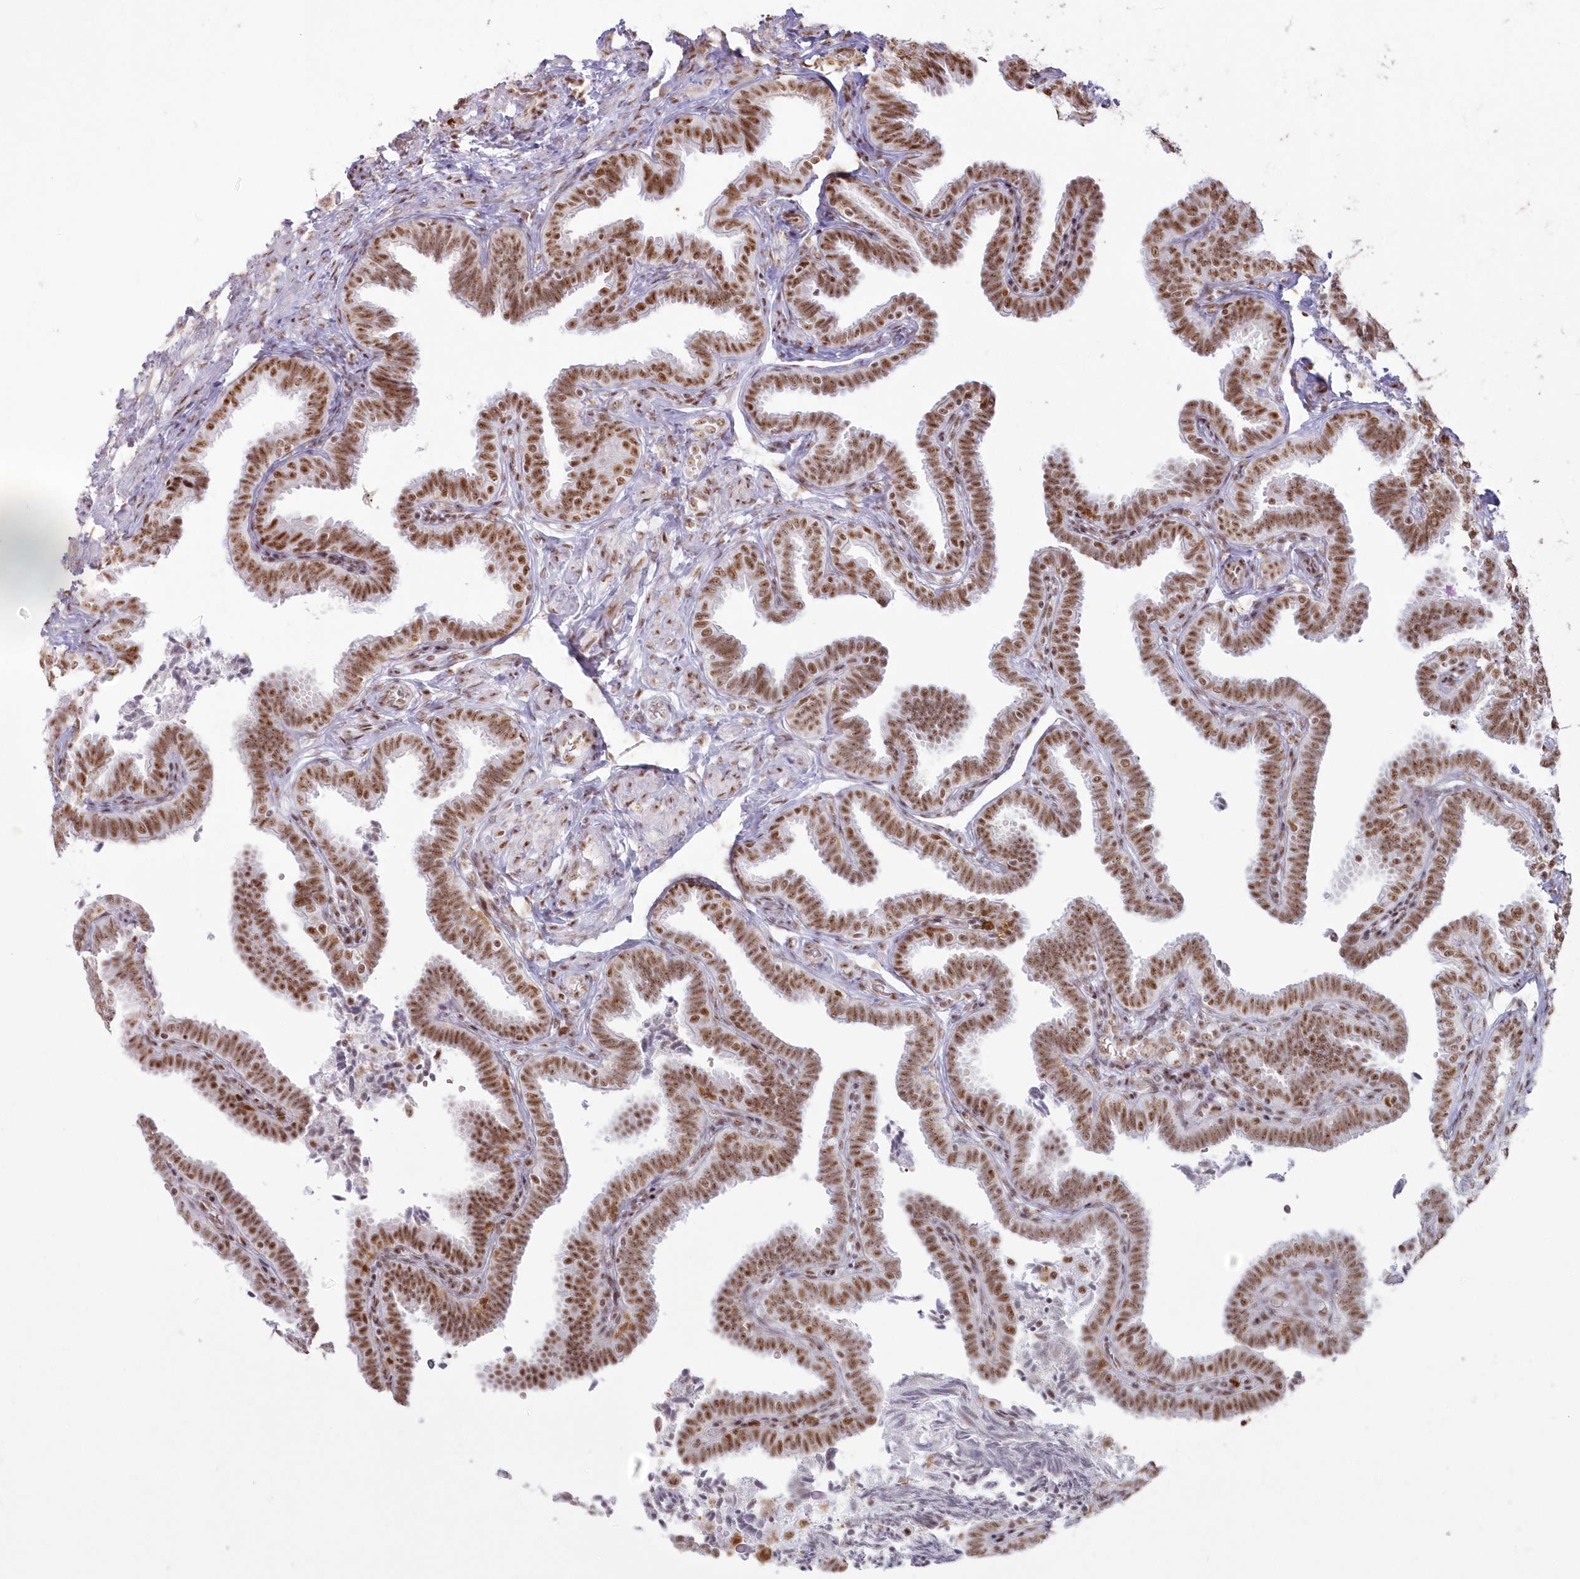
{"staining": {"intensity": "moderate", "quantity": ">75%", "location": "nuclear"}, "tissue": "fallopian tube", "cell_type": "Glandular cells", "image_type": "normal", "snomed": [{"axis": "morphology", "description": "Normal tissue, NOS"}, {"axis": "topography", "description": "Fallopian tube"}], "caption": "Human fallopian tube stained with a brown dye reveals moderate nuclear positive positivity in about >75% of glandular cells.", "gene": "DDX46", "patient": {"sex": "female", "age": 39}}